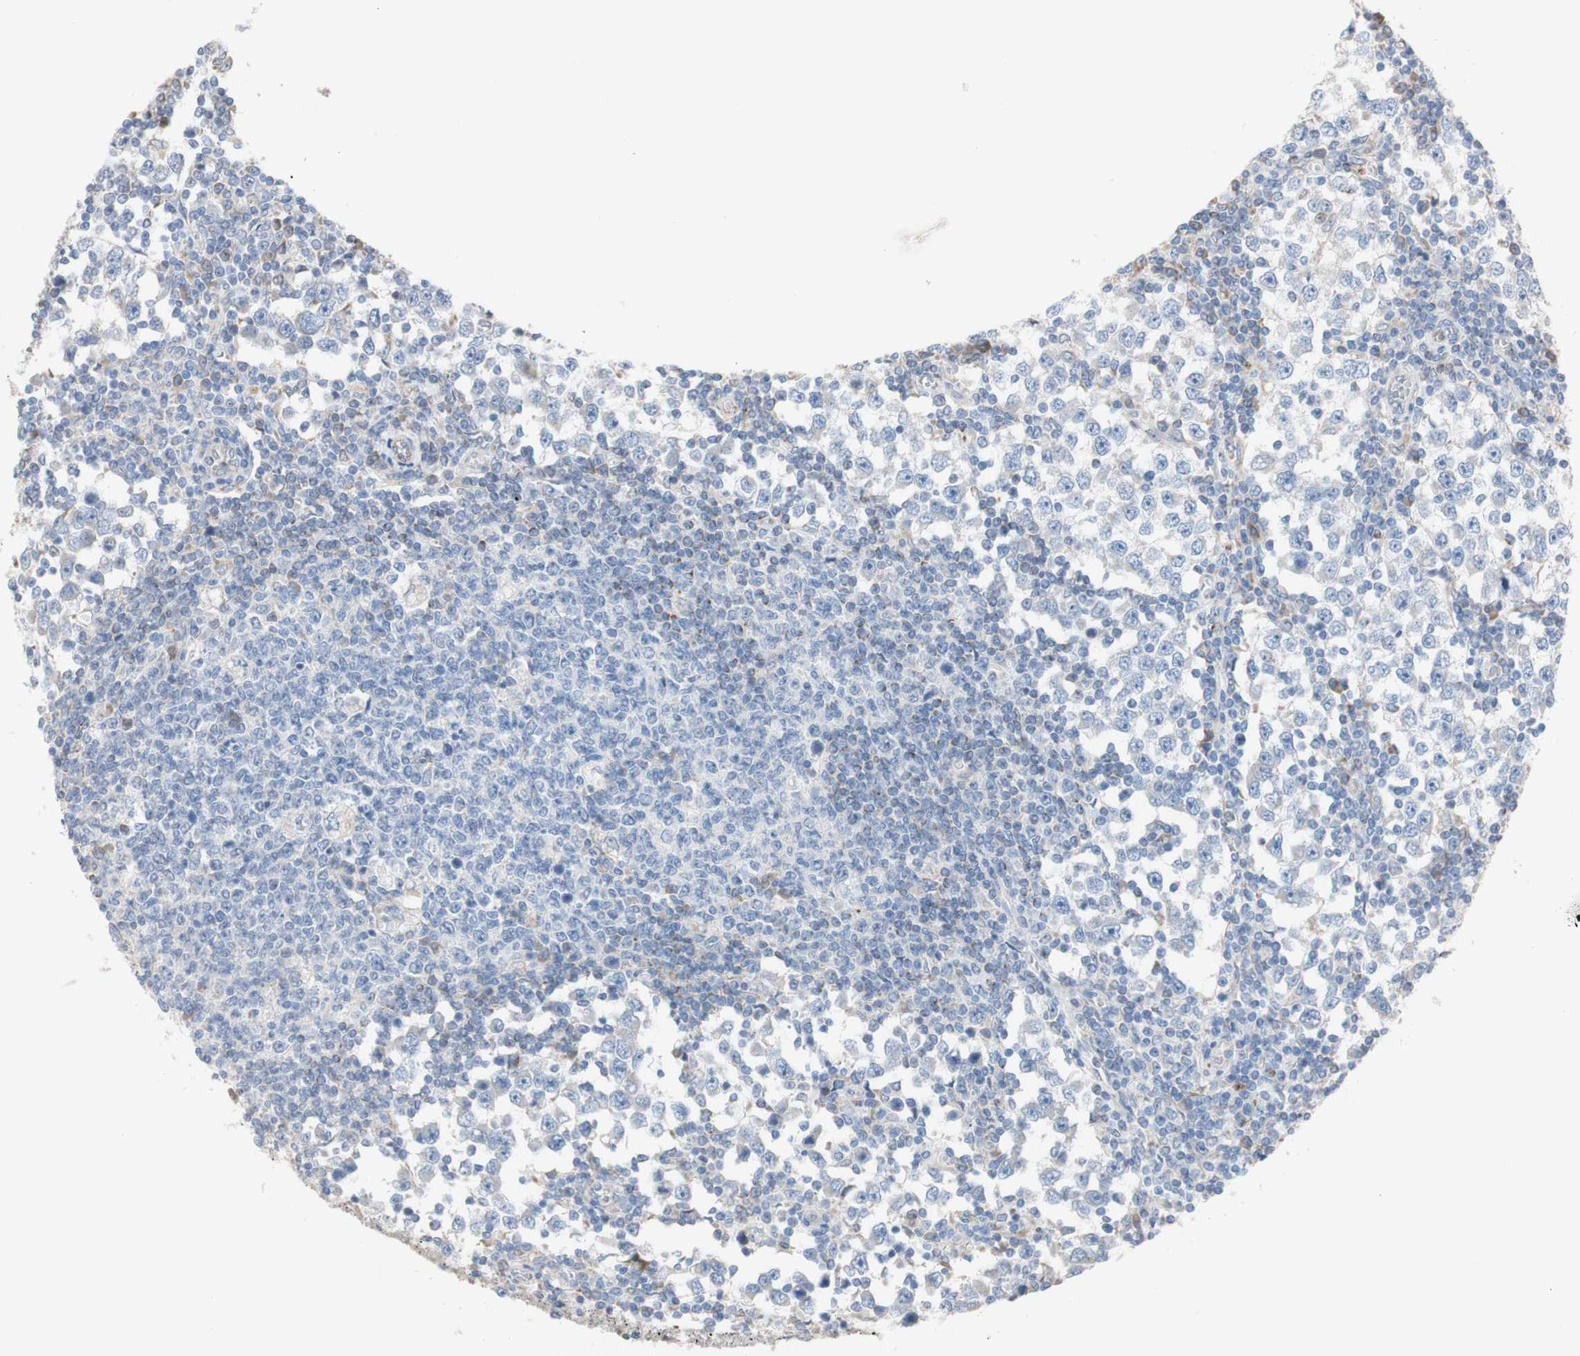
{"staining": {"intensity": "negative", "quantity": "none", "location": "none"}, "tissue": "testis cancer", "cell_type": "Tumor cells", "image_type": "cancer", "snomed": [{"axis": "morphology", "description": "Seminoma, NOS"}, {"axis": "topography", "description": "Testis"}], "caption": "IHC photomicrograph of neoplastic tissue: human seminoma (testis) stained with DAB (3,3'-diaminobenzidine) exhibits no significant protein expression in tumor cells.", "gene": "AGPAT5", "patient": {"sex": "male", "age": 65}}